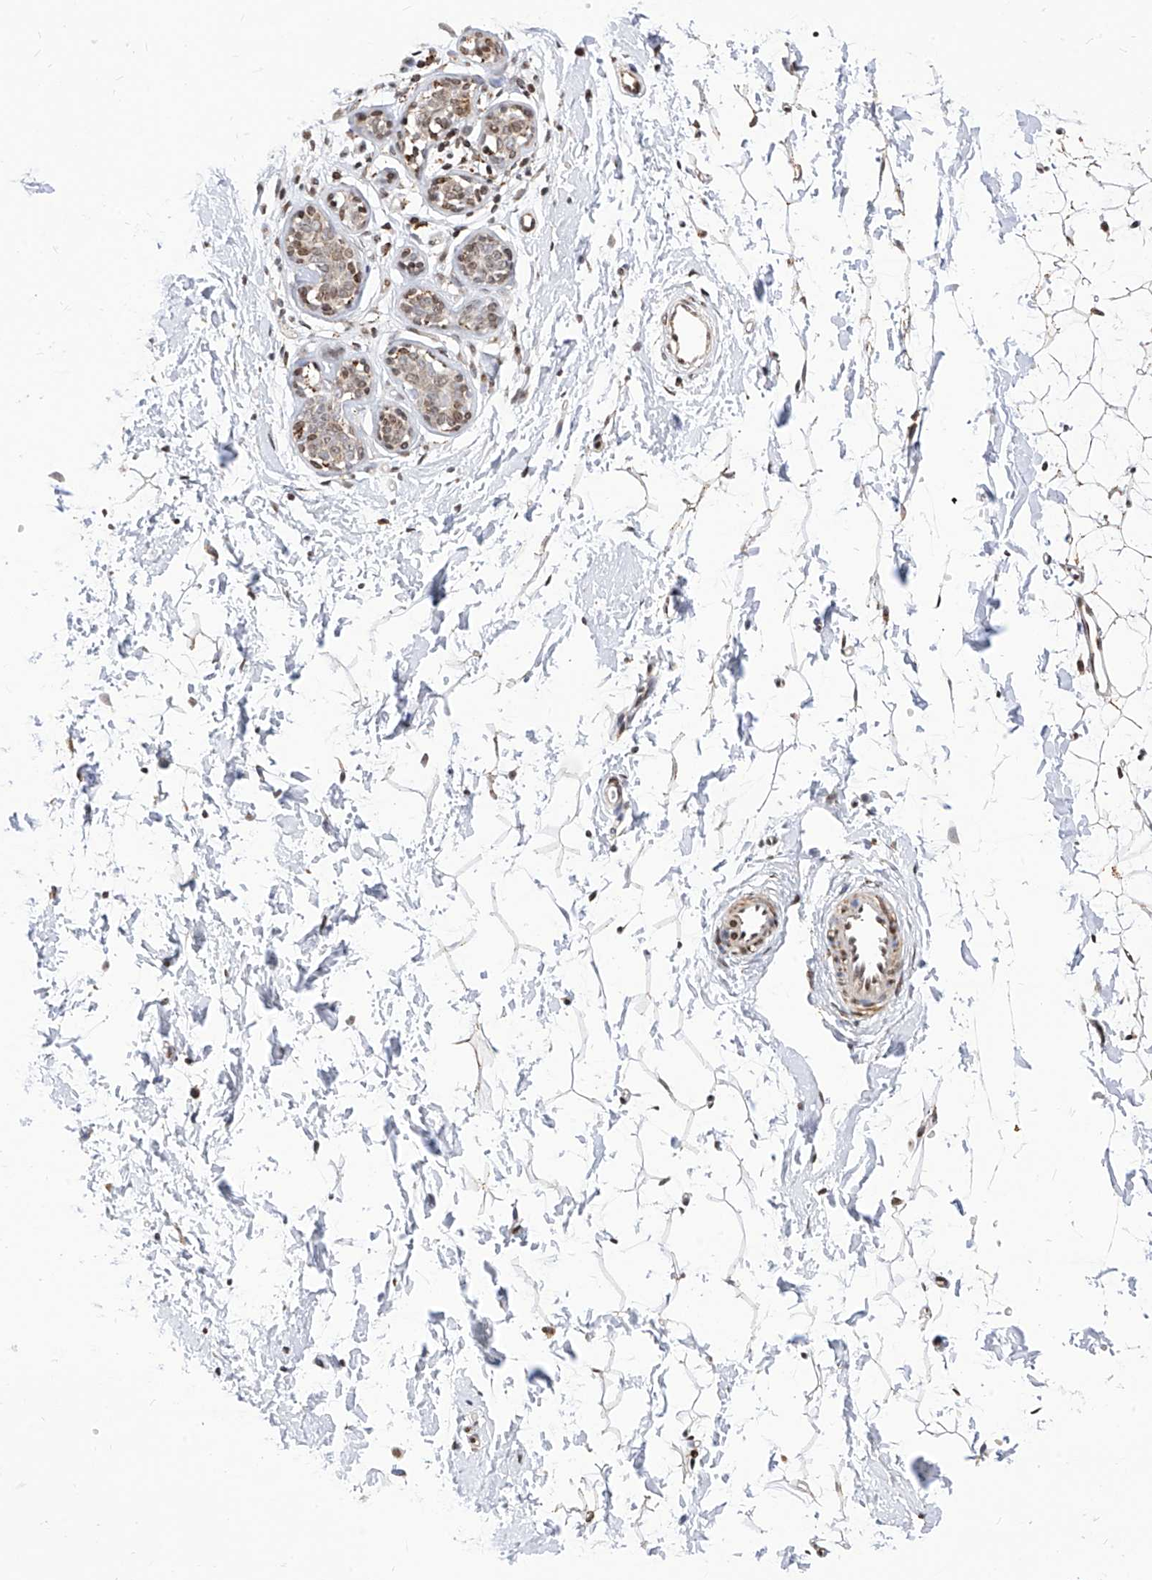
{"staining": {"intensity": "weak", "quantity": "25%-75%", "location": "cytoplasmic/membranous"}, "tissue": "adipose tissue", "cell_type": "Adipocytes", "image_type": "normal", "snomed": [{"axis": "morphology", "description": "Normal tissue, NOS"}, {"axis": "topography", "description": "Breast"}], "caption": "This is a photomicrograph of immunohistochemistry staining of unremarkable adipose tissue, which shows weak expression in the cytoplasmic/membranous of adipocytes.", "gene": "TTLL8", "patient": {"sex": "female", "age": 23}}